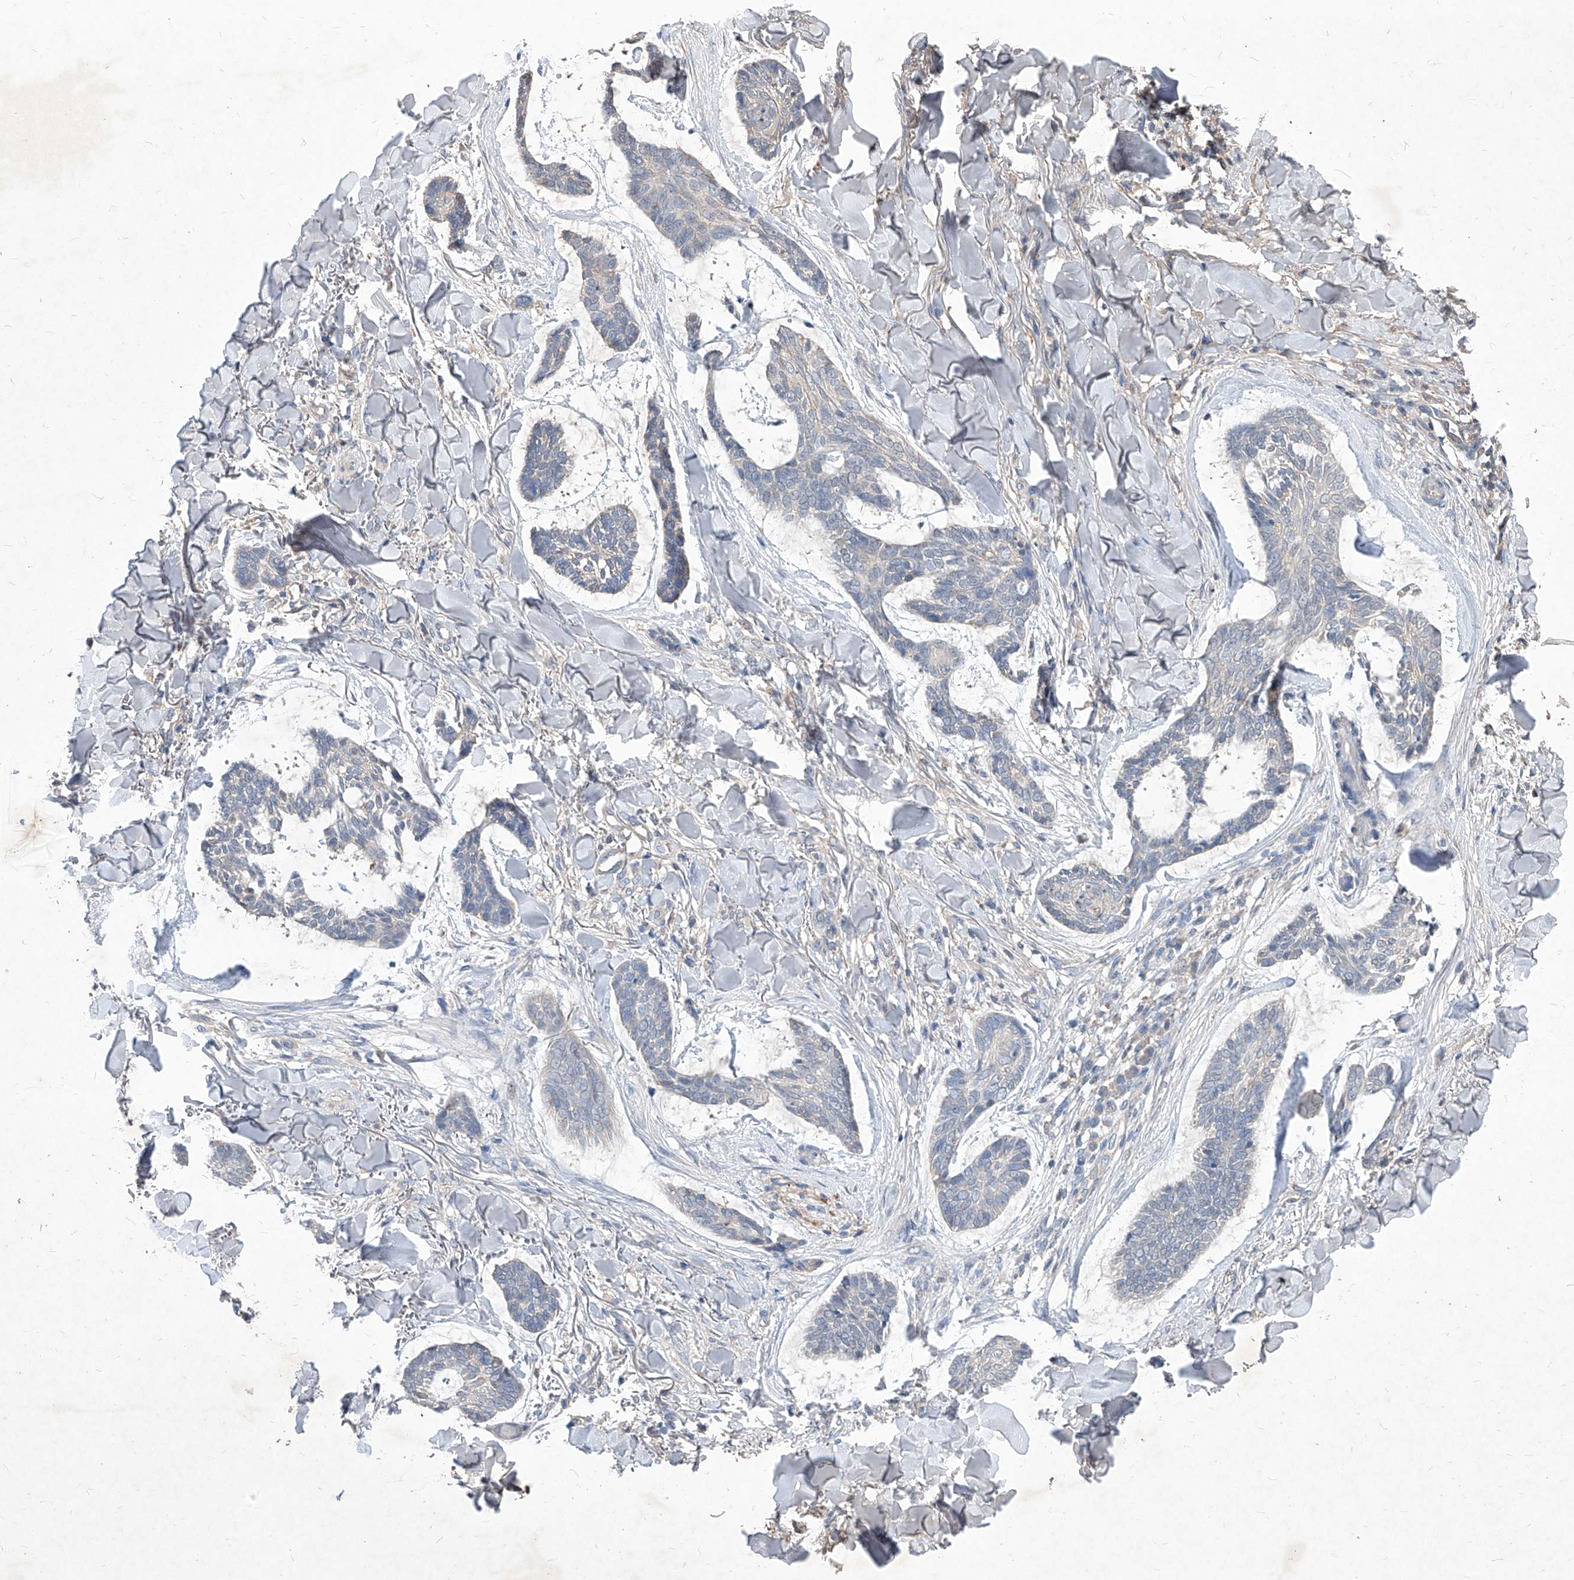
{"staining": {"intensity": "negative", "quantity": "none", "location": "none"}, "tissue": "skin cancer", "cell_type": "Tumor cells", "image_type": "cancer", "snomed": [{"axis": "morphology", "description": "Basal cell carcinoma"}, {"axis": "topography", "description": "Skin"}], "caption": "There is no significant positivity in tumor cells of skin basal cell carcinoma. (DAB (3,3'-diaminobenzidine) immunohistochemistry, high magnification).", "gene": "SYNGR1", "patient": {"sex": "male", "age": 43}}